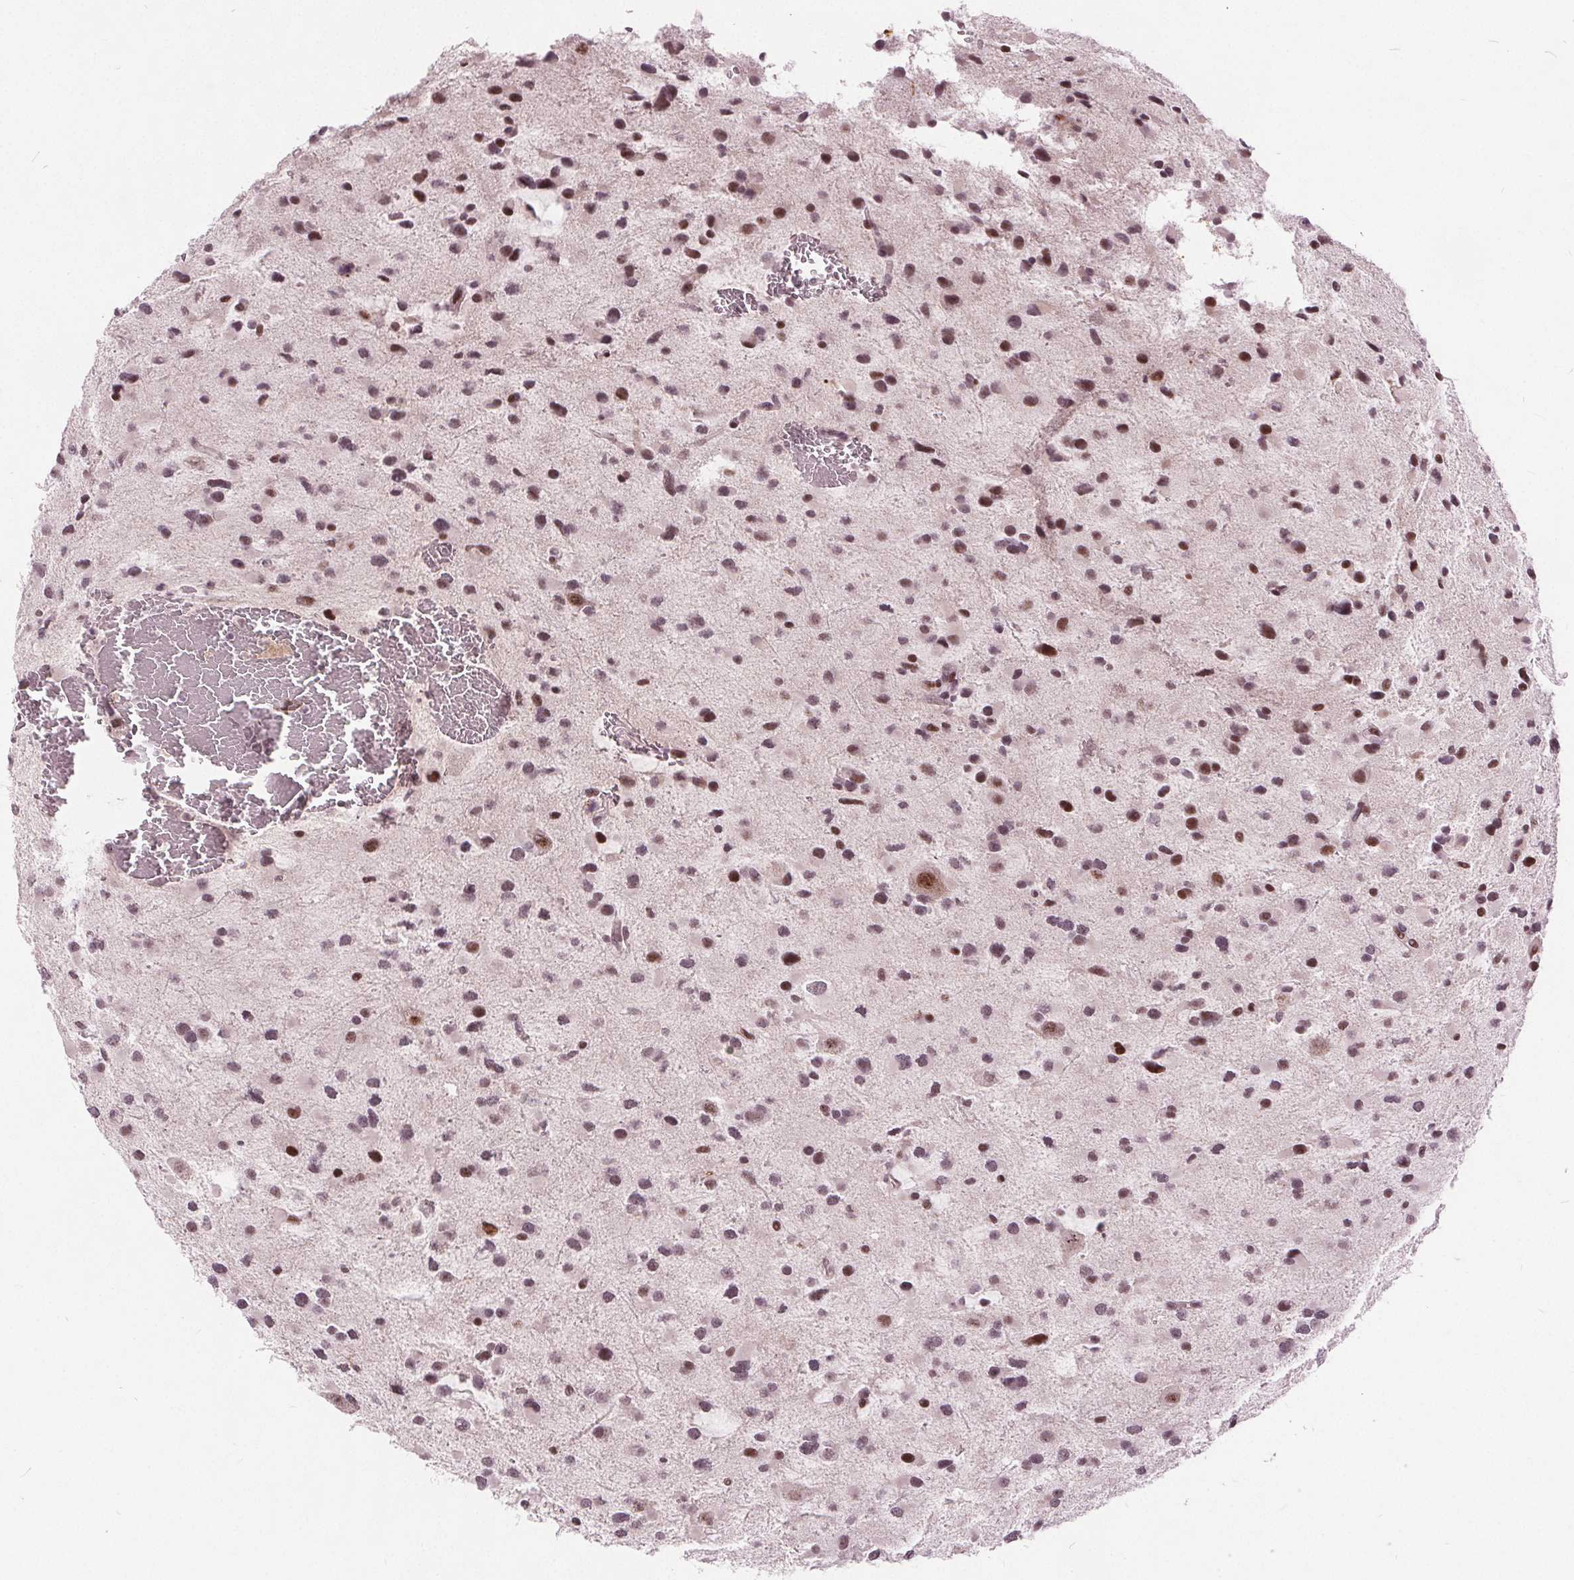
{"staining": {"intensity": "moderate", "quantity": ">75%", "location": "nuclear"}, "tissue": "glioma", "cell_type": "Tumor cells", "image_type": "cancer", "snomed": [{"axis": "morphology", "description": "Glioma, malignant, Low grade"}, {"axis": "topography", "description": "Brain"}], "caption": "A brown stain highlights moderate nuclear expression of a protein in low-grade glioma (malignant) tumor cells.", "gene": "TTC34", "patient": {"sex": "female", "age": 32}}